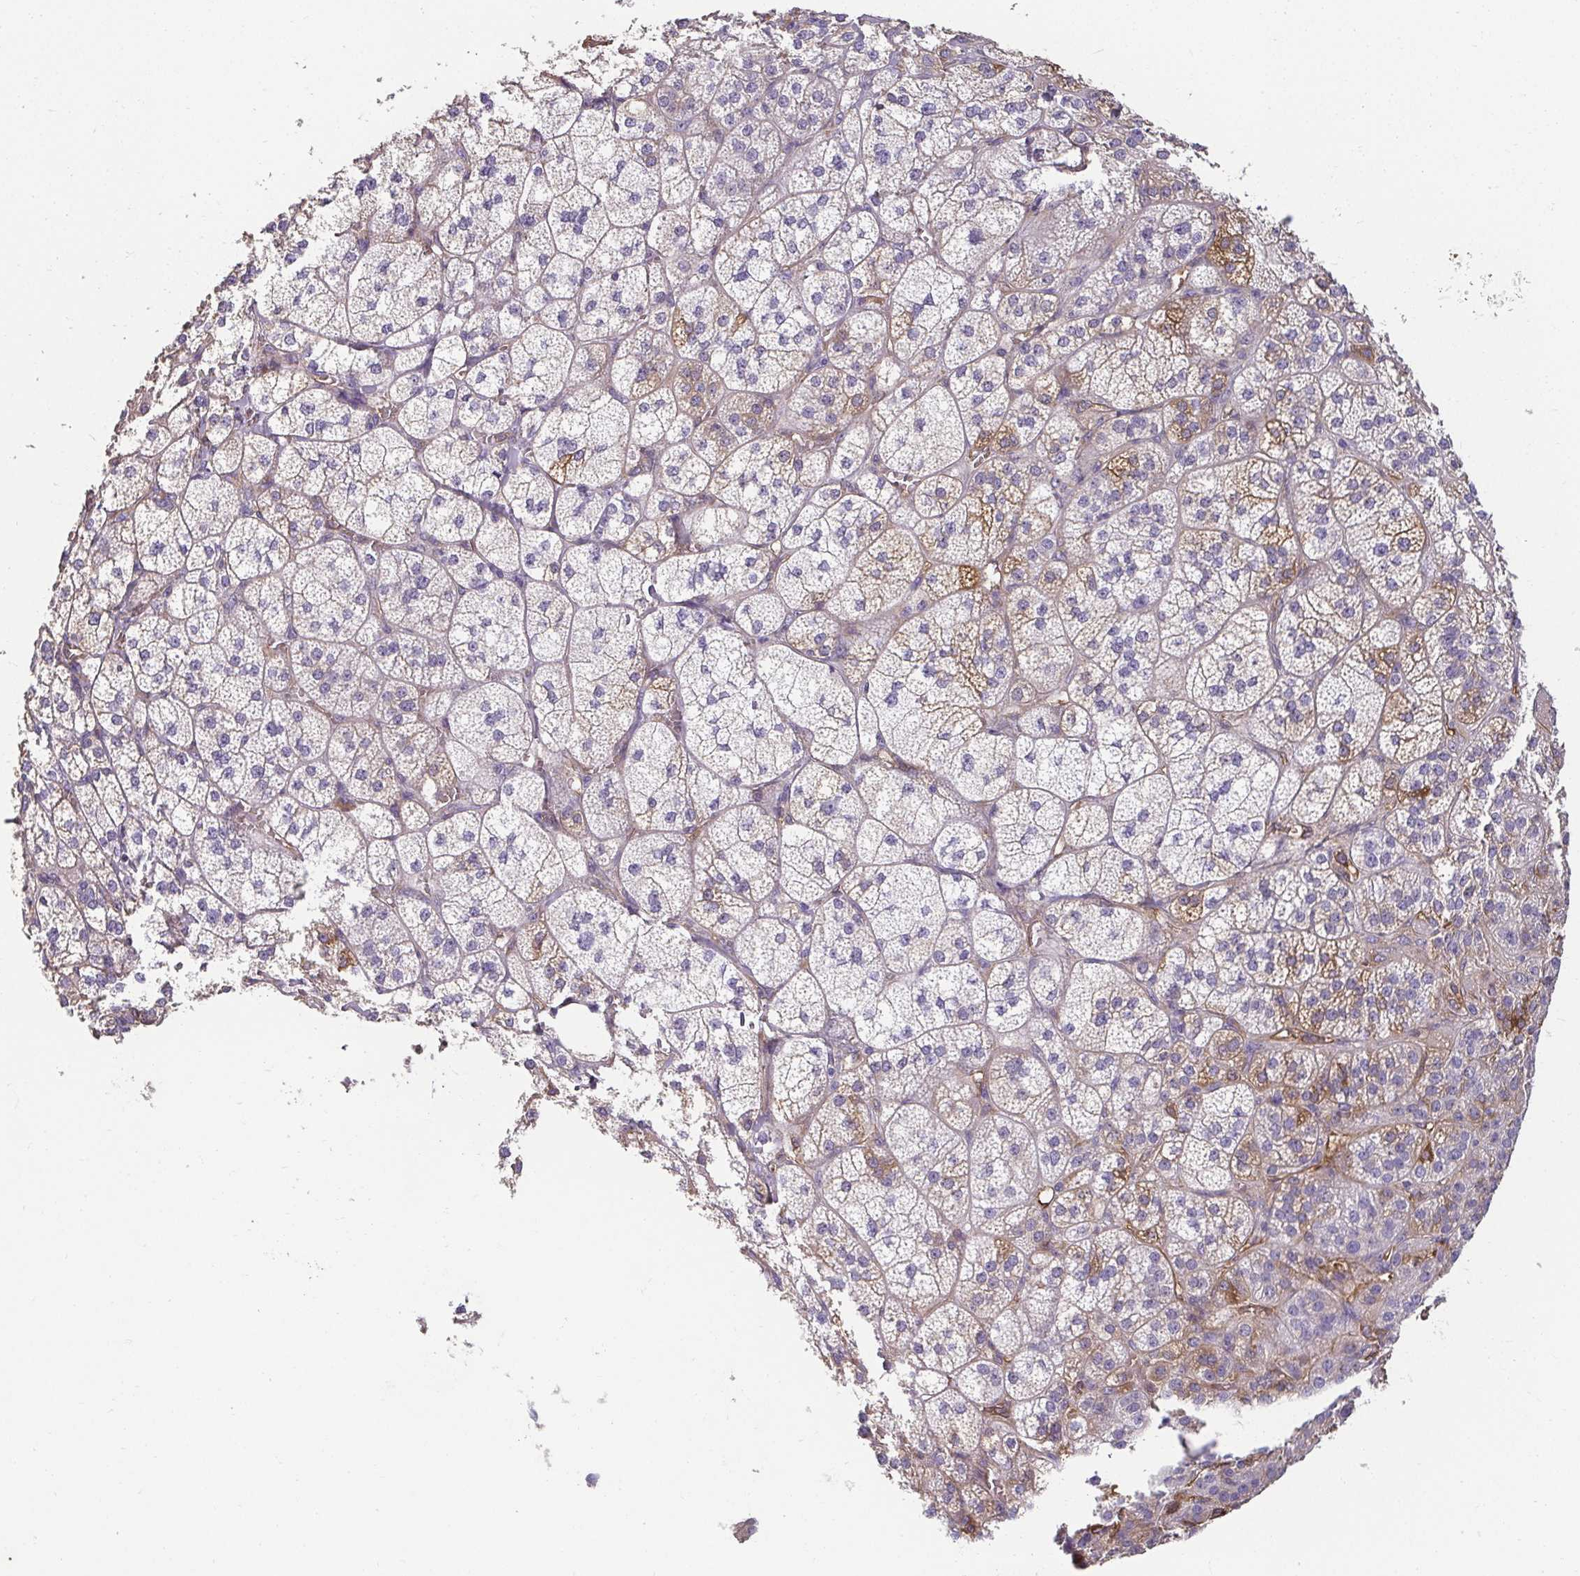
{"staining": {"intensity": "strong", "quantity": "<25%", "location": "cytoplasmic/membranous"}, "tissue": "adrenal gland", "cell_type": "Glandular cells", "image_type": "normal", "snomed": [{"axis": "morphology", "description": "Normal tissue, NOS"}, {"axis": "topography", "description": "Adrenal gland"}], "caption": "Human adrenal gland stained with a brown dye exhibits strong cytoplasmic/membranous positive positivity in about <25% of glandular cells.", "gene": "PDE2A", "patient": {"sex": "female", "age": 60}}